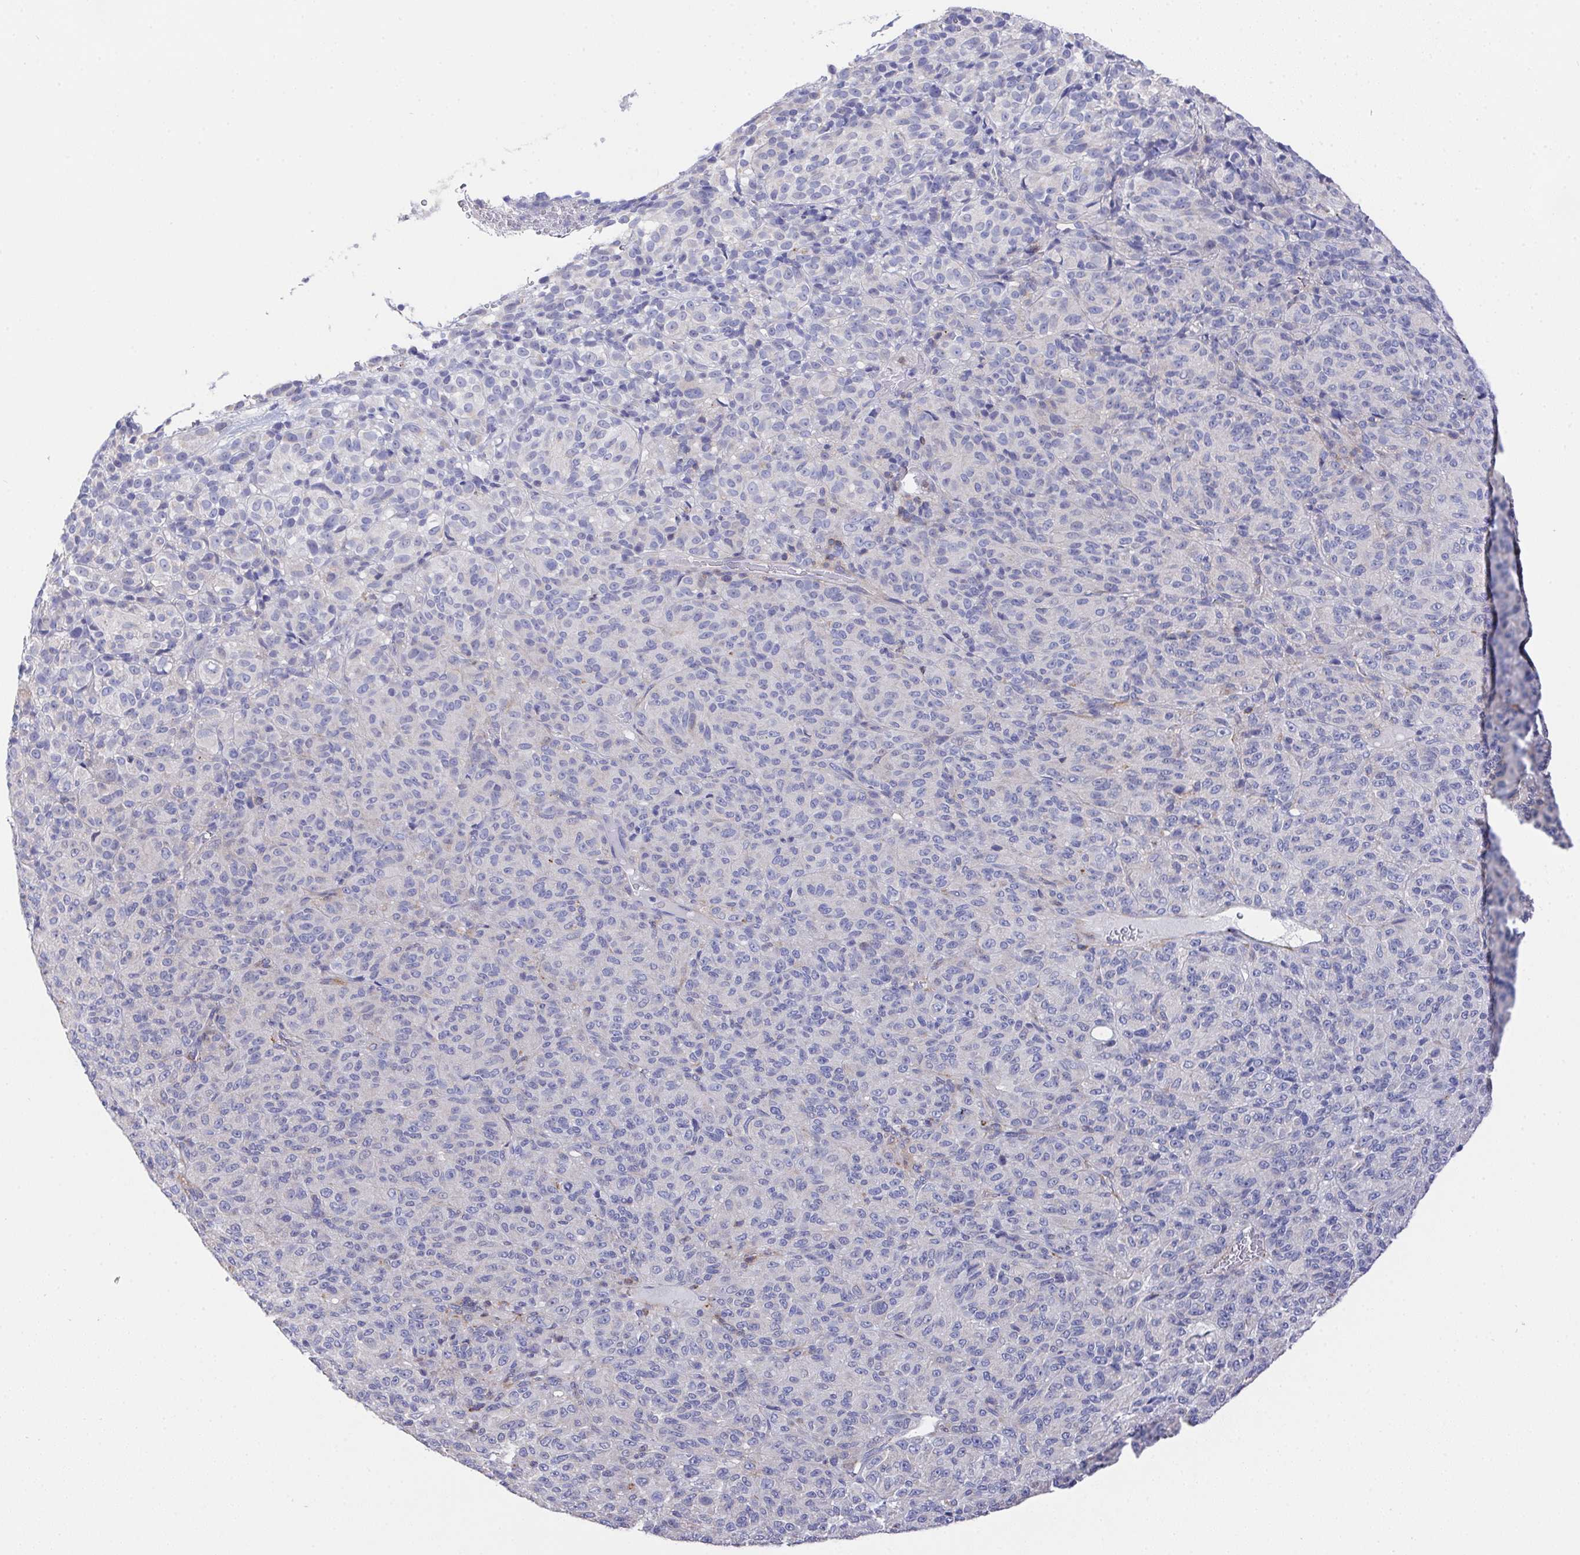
{"staining": {"intensity": "negative", "quantity": "none", "location": "none"}, "tissue": "melanoma", "cell_type": "Tumor cells", "image_type": "cancer", "snomed": [{"axis": "morphology", "description": "Malignant melanoma, Metastatic site"}, {"axis": "topography", "description": "Brain"}], "caption": "An image of human malignant melanoma (metastatic site) is negative for staining in tumor cells.", "gene": "PRG3", "patient": {"sex": "female", "age": 56}}